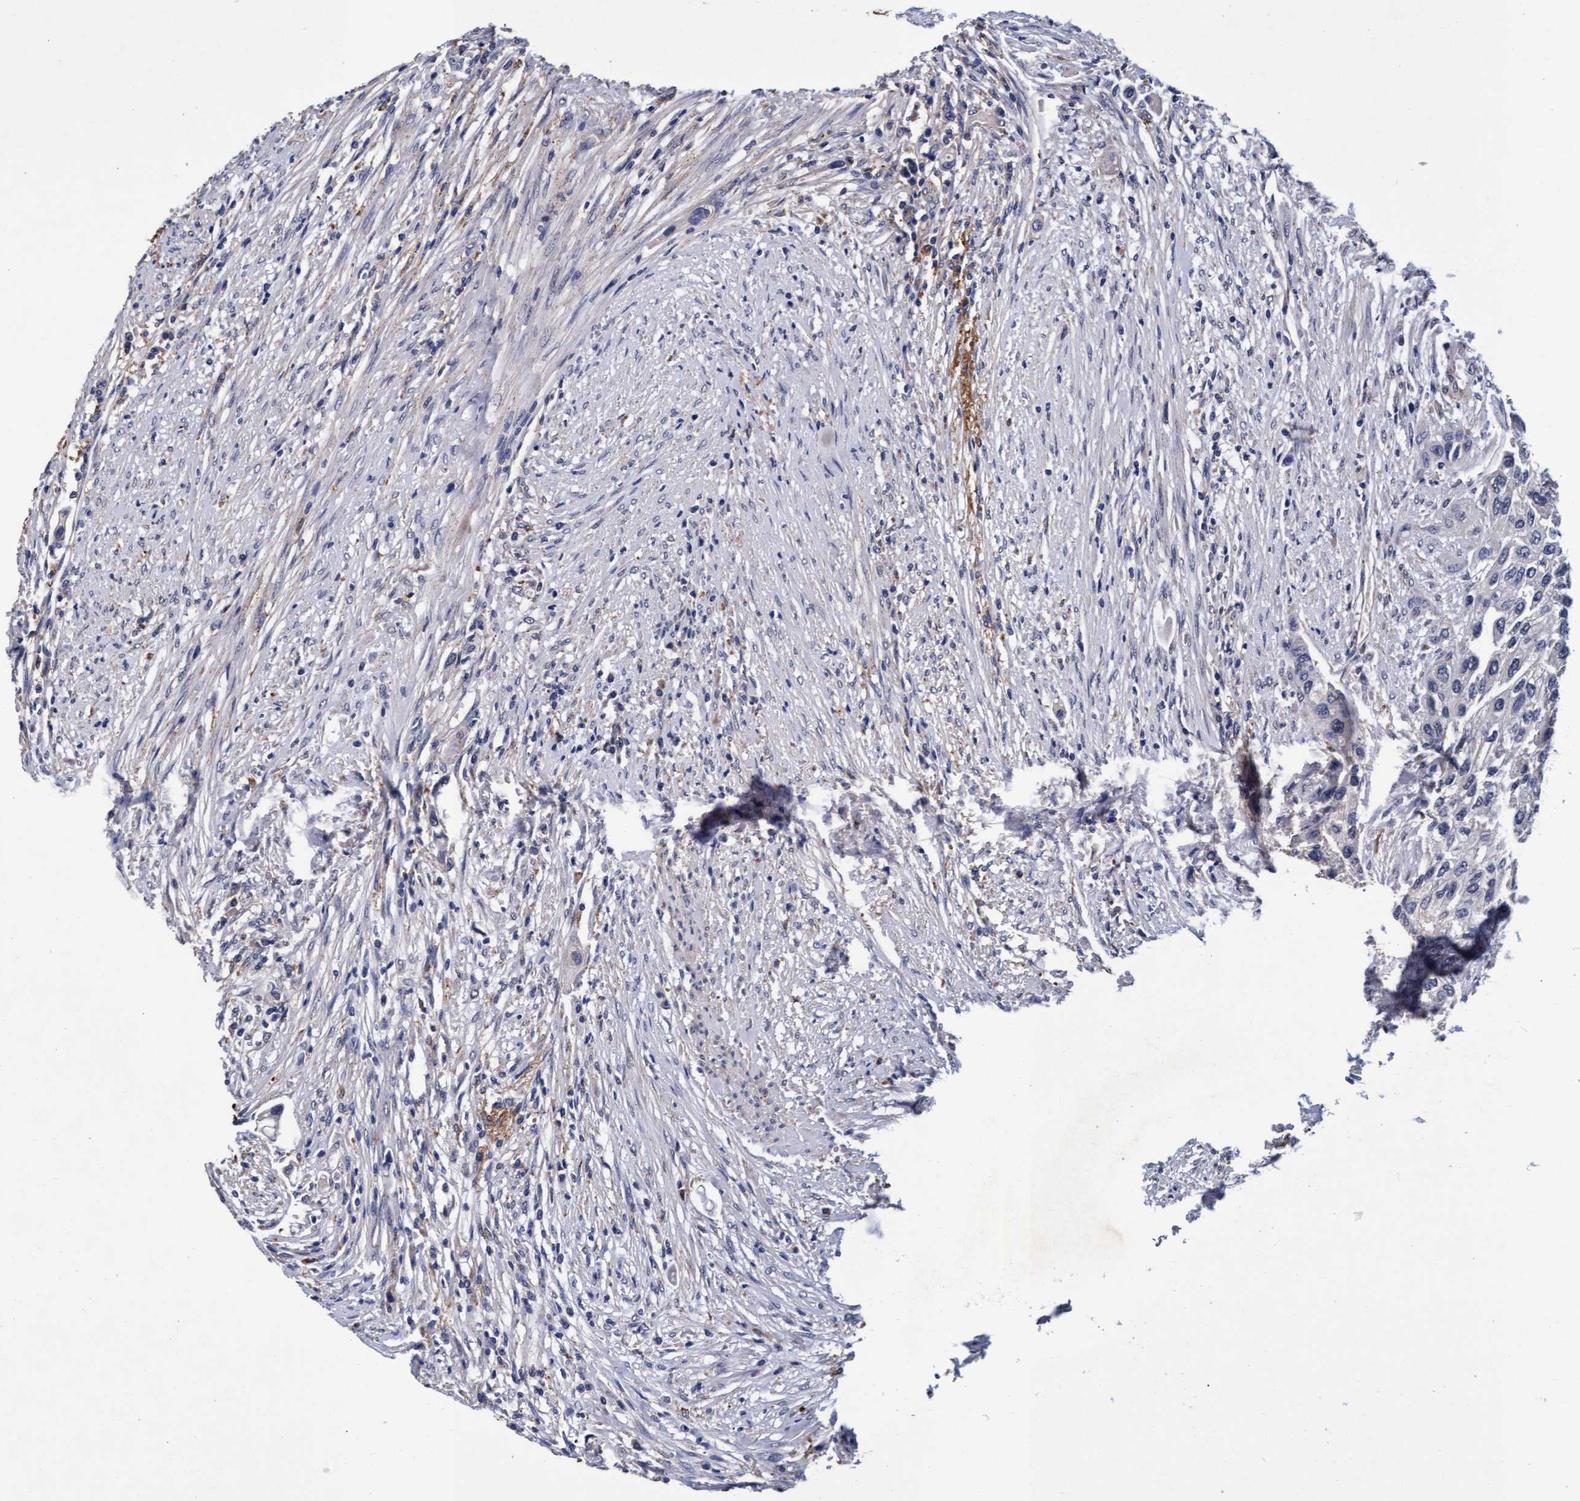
{"staining": {"intensity": "negative", "quantity": "none", "location": "none"}, "tissue": "urothelial cancer", "cell_type": "Tumor cells", "image_type": "cancer", "snomed": [{"axis": "morphology", "description": "Urothelial carcinoma, High grade"}, {"axis": "topography", "description": "Urinary bladder"}], "caption": "Urothelial cancer was stained to show a protein in brown. There is no significant expression in tumor cells. (Immunohistochemistry, brightfield microscopy, high magnification).", "gene": "CPQ", "patient": {"sex": "female", "age": 56}}